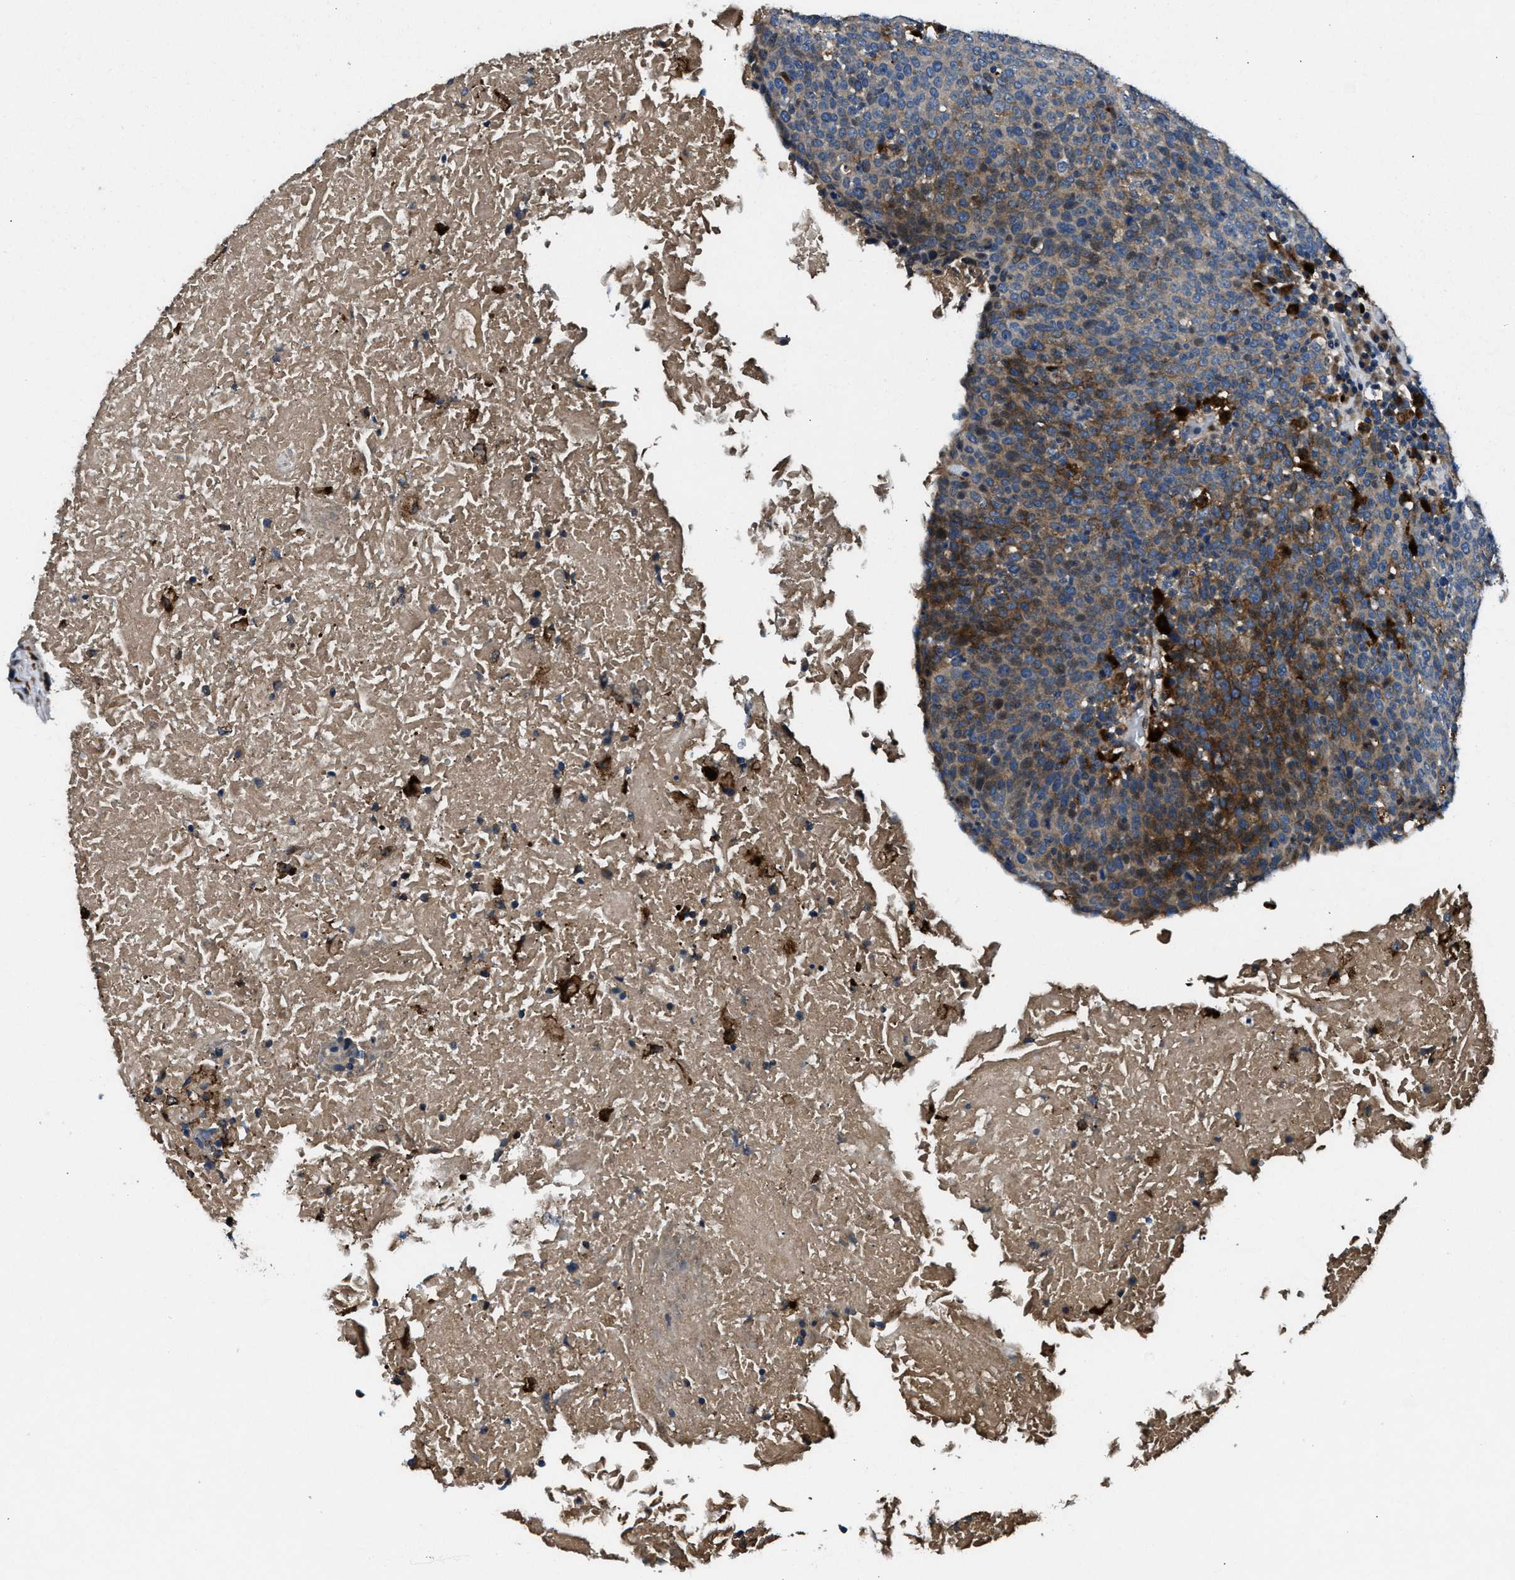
{"staining": {"intensity": "moderate", "quantity": "<25%", "location": "cytoplasmic/membranous"}, "tissue": "head and neck cancer", "cell_type": "Tumor cells", "image_type": "cancer", "snomed": [{"axis": "morphology", "description": "Squamous cell carcinoma, NOS"}, {"axis": "morphology", "description": "Squamous cell carcinoma, metastatic, NOS"}, {"axis": "topography", "description": "Lymph node"}, {"axis": "topography", "description": "Head-Neck"}], "caption": "Immunohistochemical staining of head and neck squamous cell carcinoma demonstrates low levels of moderate cytoplasmic/membranous protein positivity in approximately <25% of tumor cells. The protein is stained brown, and the nuclei are stained in blue (DAB IHC with brightfield microscopy, high magnification).", "gene": "FAM221A", "patient": {"sex": "male", "age": 62}}